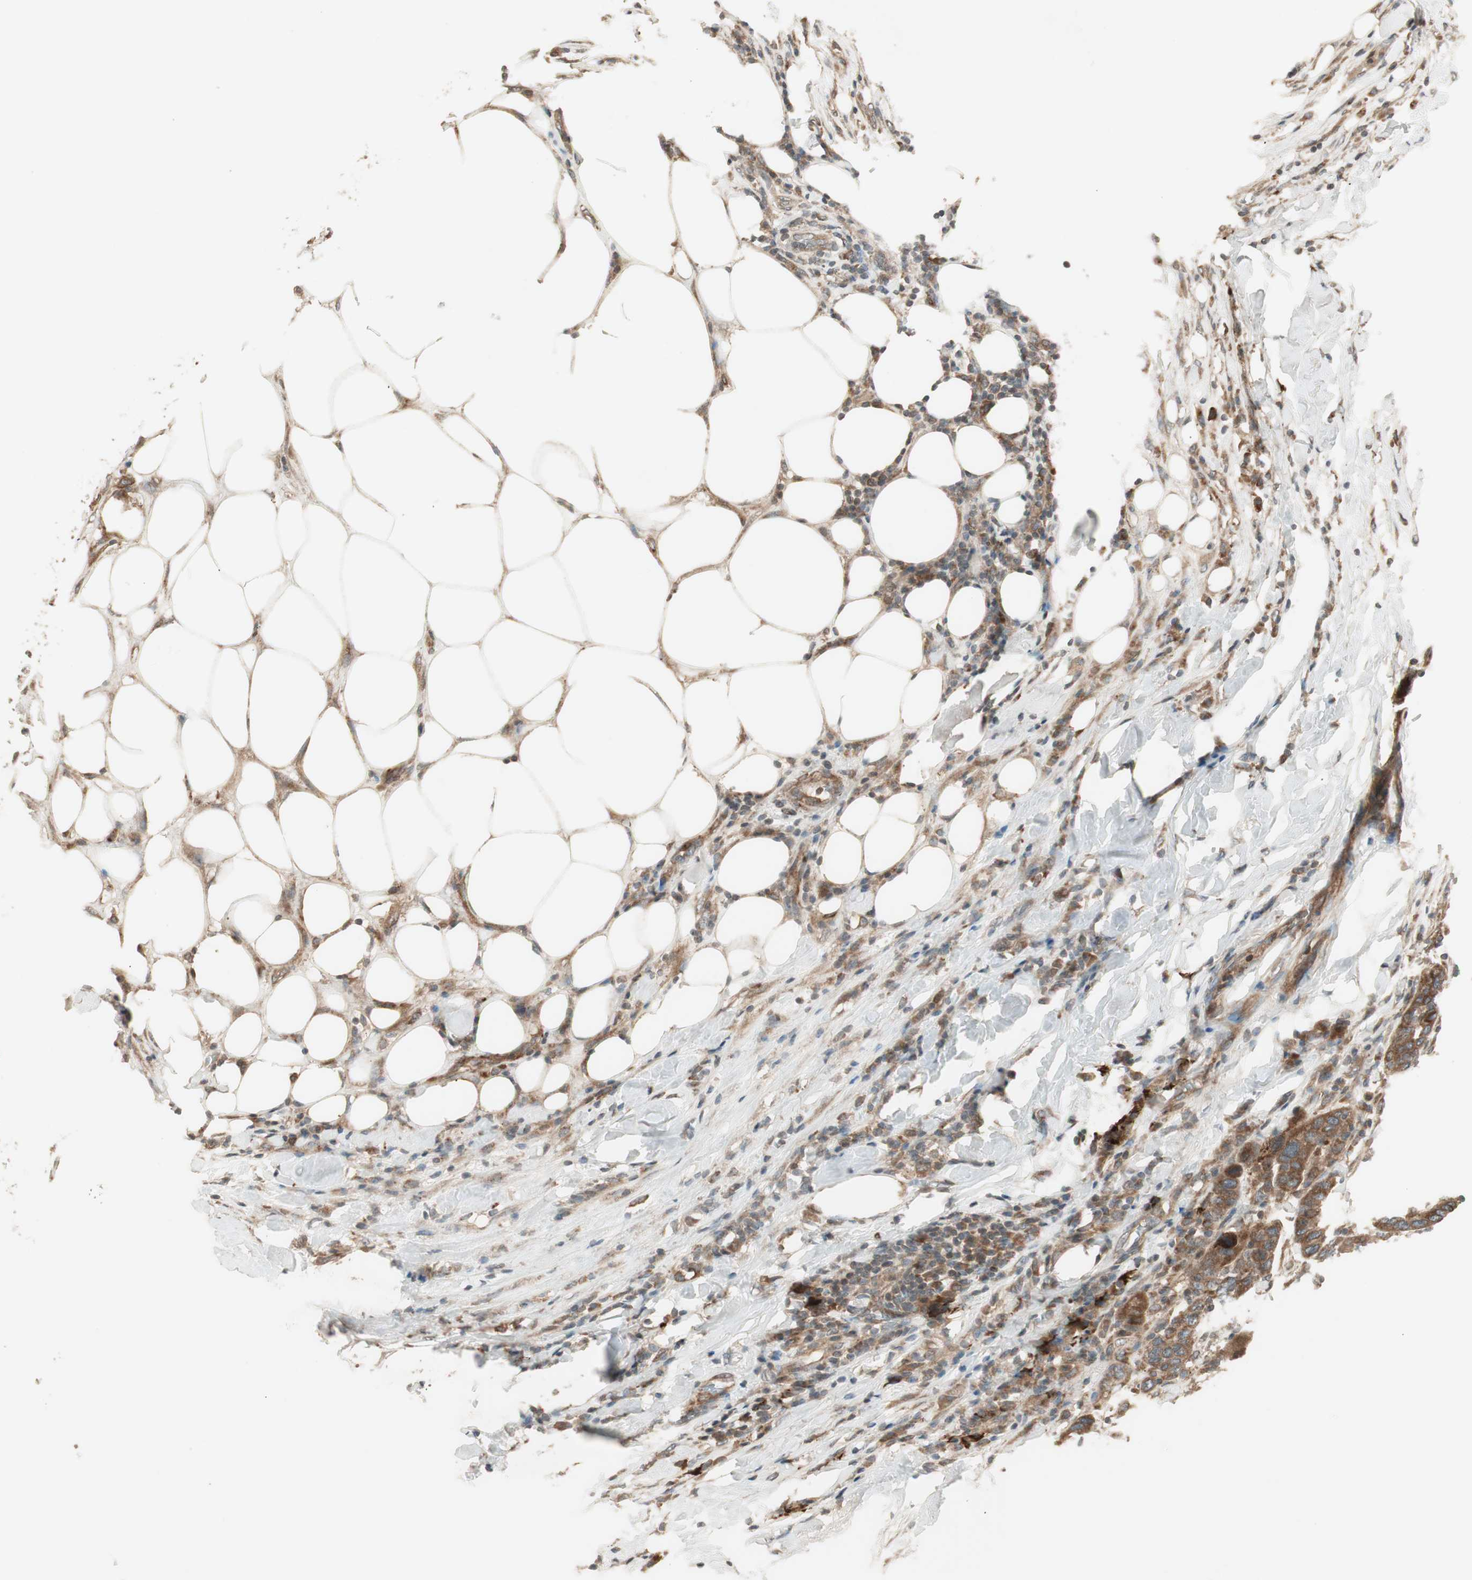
{"staining": {"intensity": "moderate", "quantity": ">75%", "location": "cytoplasmic/membranous"}, "tissue": "breast cancer", "cell_type": "Tumor cells", "image_type": "cancer", "snomed": [{"axis": "morphology", "description": "Duct carcinoma"}, {"axis": "topography", "description": "Breast"}], "caption": "Immunohistochemistry (IHC) photomicrograph of neoplastic tissue: human breast cancer stained using IHC demonstrates medium levels of moderate protein expression localized specifically in the cytoplasmic/membranous of tumor cells, appearing as a cytoplasmic/membranous brown color.", "gene": "SFRP1", "patient": {"sex": "female", "age": 37}}